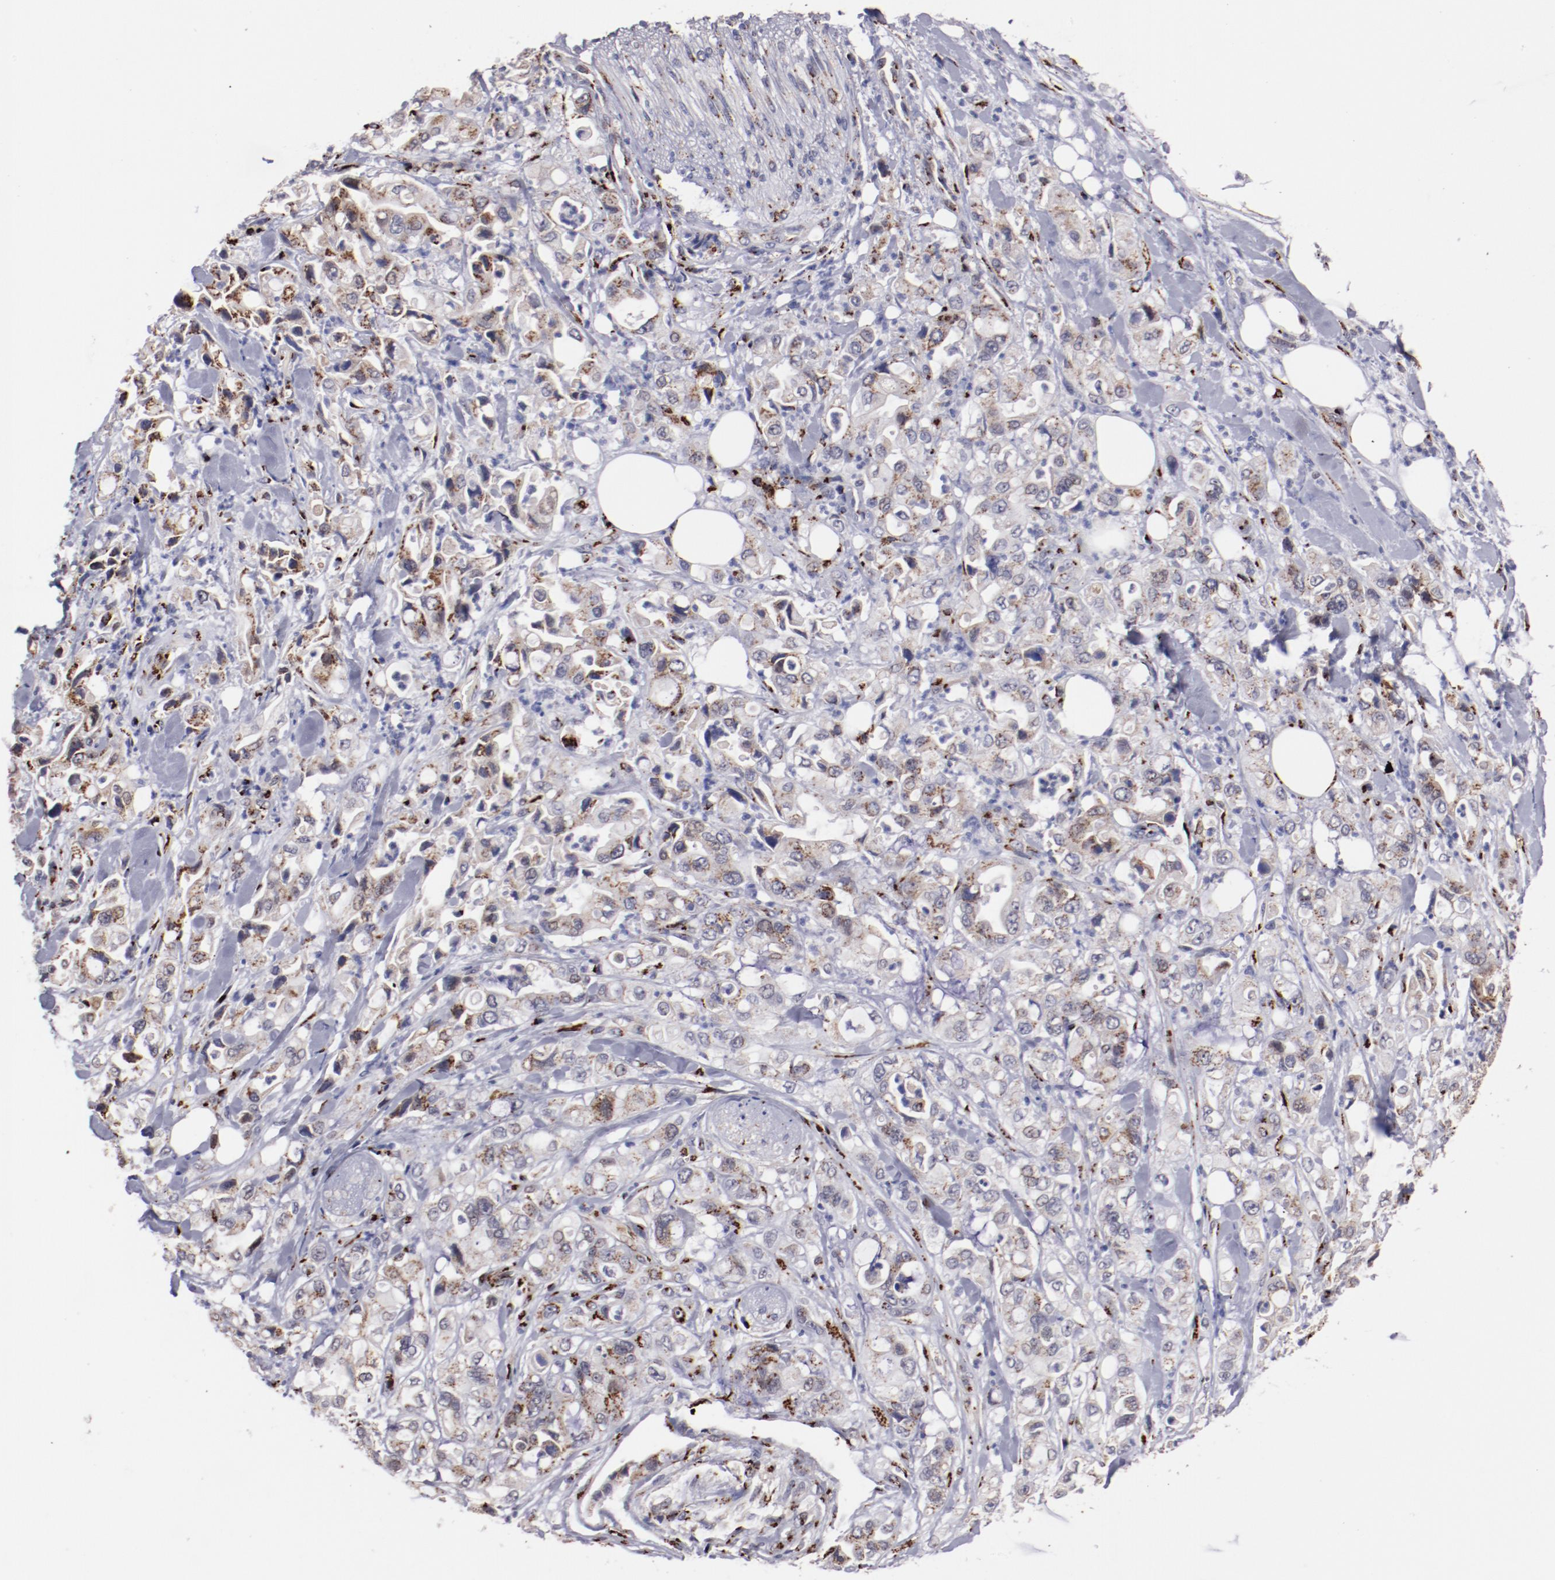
{"staining": {"intensity": "strong", "quantity": ">75%", "location": "cytoplasmic/membranous"}, "tissue": "pancreatic cancer", "cell_type": "Tumor cells", "image_type": "cancer", "snomed": [{"axis": "morphology", "description": "Adenocarcinoma, NOS"}, {"axis": "topography", "description": "Pancreas"}], "caption": "Approximately >75% of tumor cells in human pancreatic cancer (adenocarcinoma) show strong cytoplasmic/membranous protein staining as visualized by brown immunohistochemical staining.", "gene": "GOLIM4", "patient": {"sex": "male", "age": 70}}